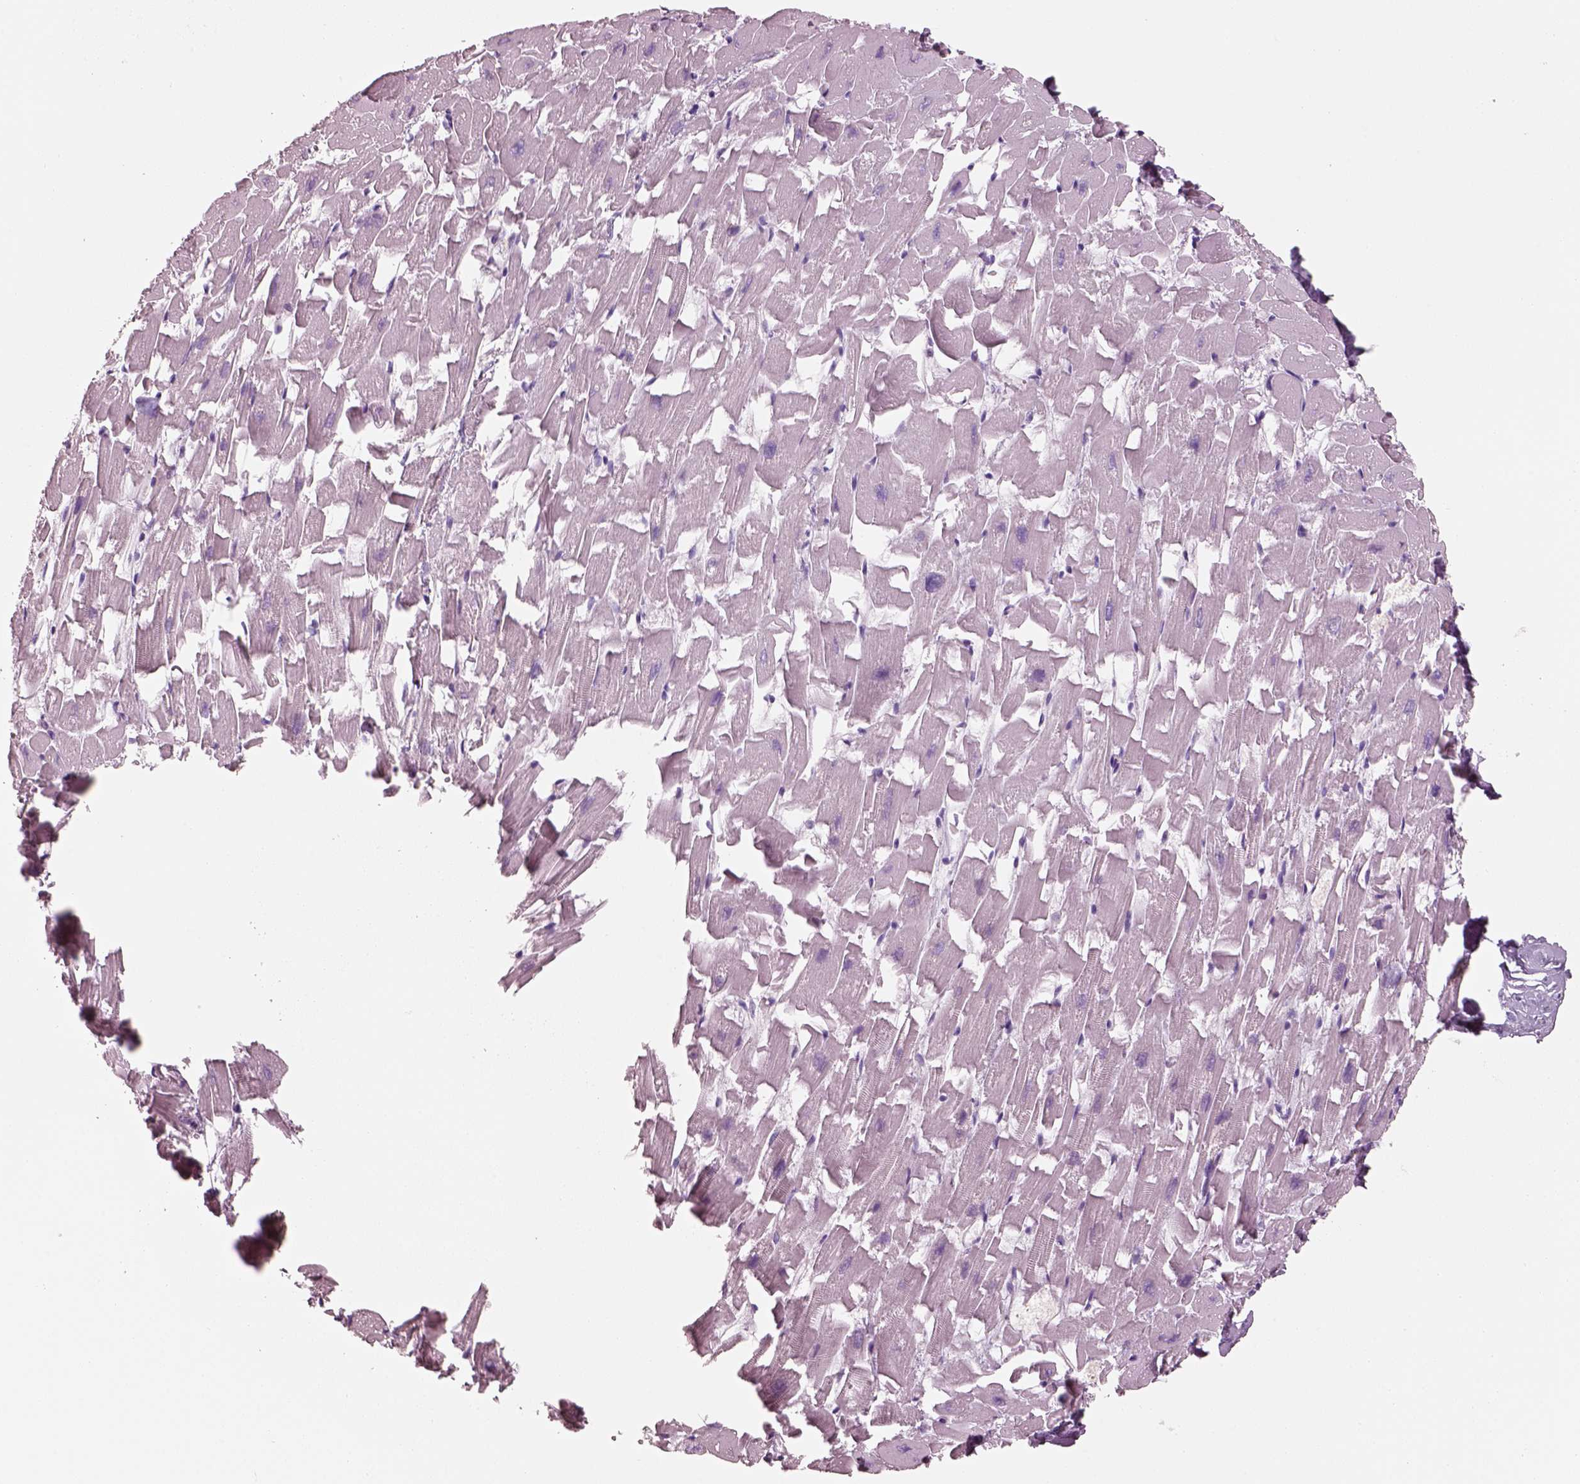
{"staining": {"intensity": "negative", "quantity": "none", "location": "none"}, "tissue": "heart muscle", "cell_type": "Cardiomyocytes", "image_type": "normal", "snomed": [{"axis": "morphology", "description": "Normal tissue, NOS"}, {"axis": "topography", "description": "Heart"}], "caption": "Immunohistochemical staining of unremarkable heart muscle shows no significant expression in cardiomyocytes. (Stains: DAB immunohistochemistry (IHC) with hematoxylin counter stain, Microscopy: brightfield microscopy at high magnification).", "gene": "PNOC", "patient": {"sex": "female", "age": 64}}